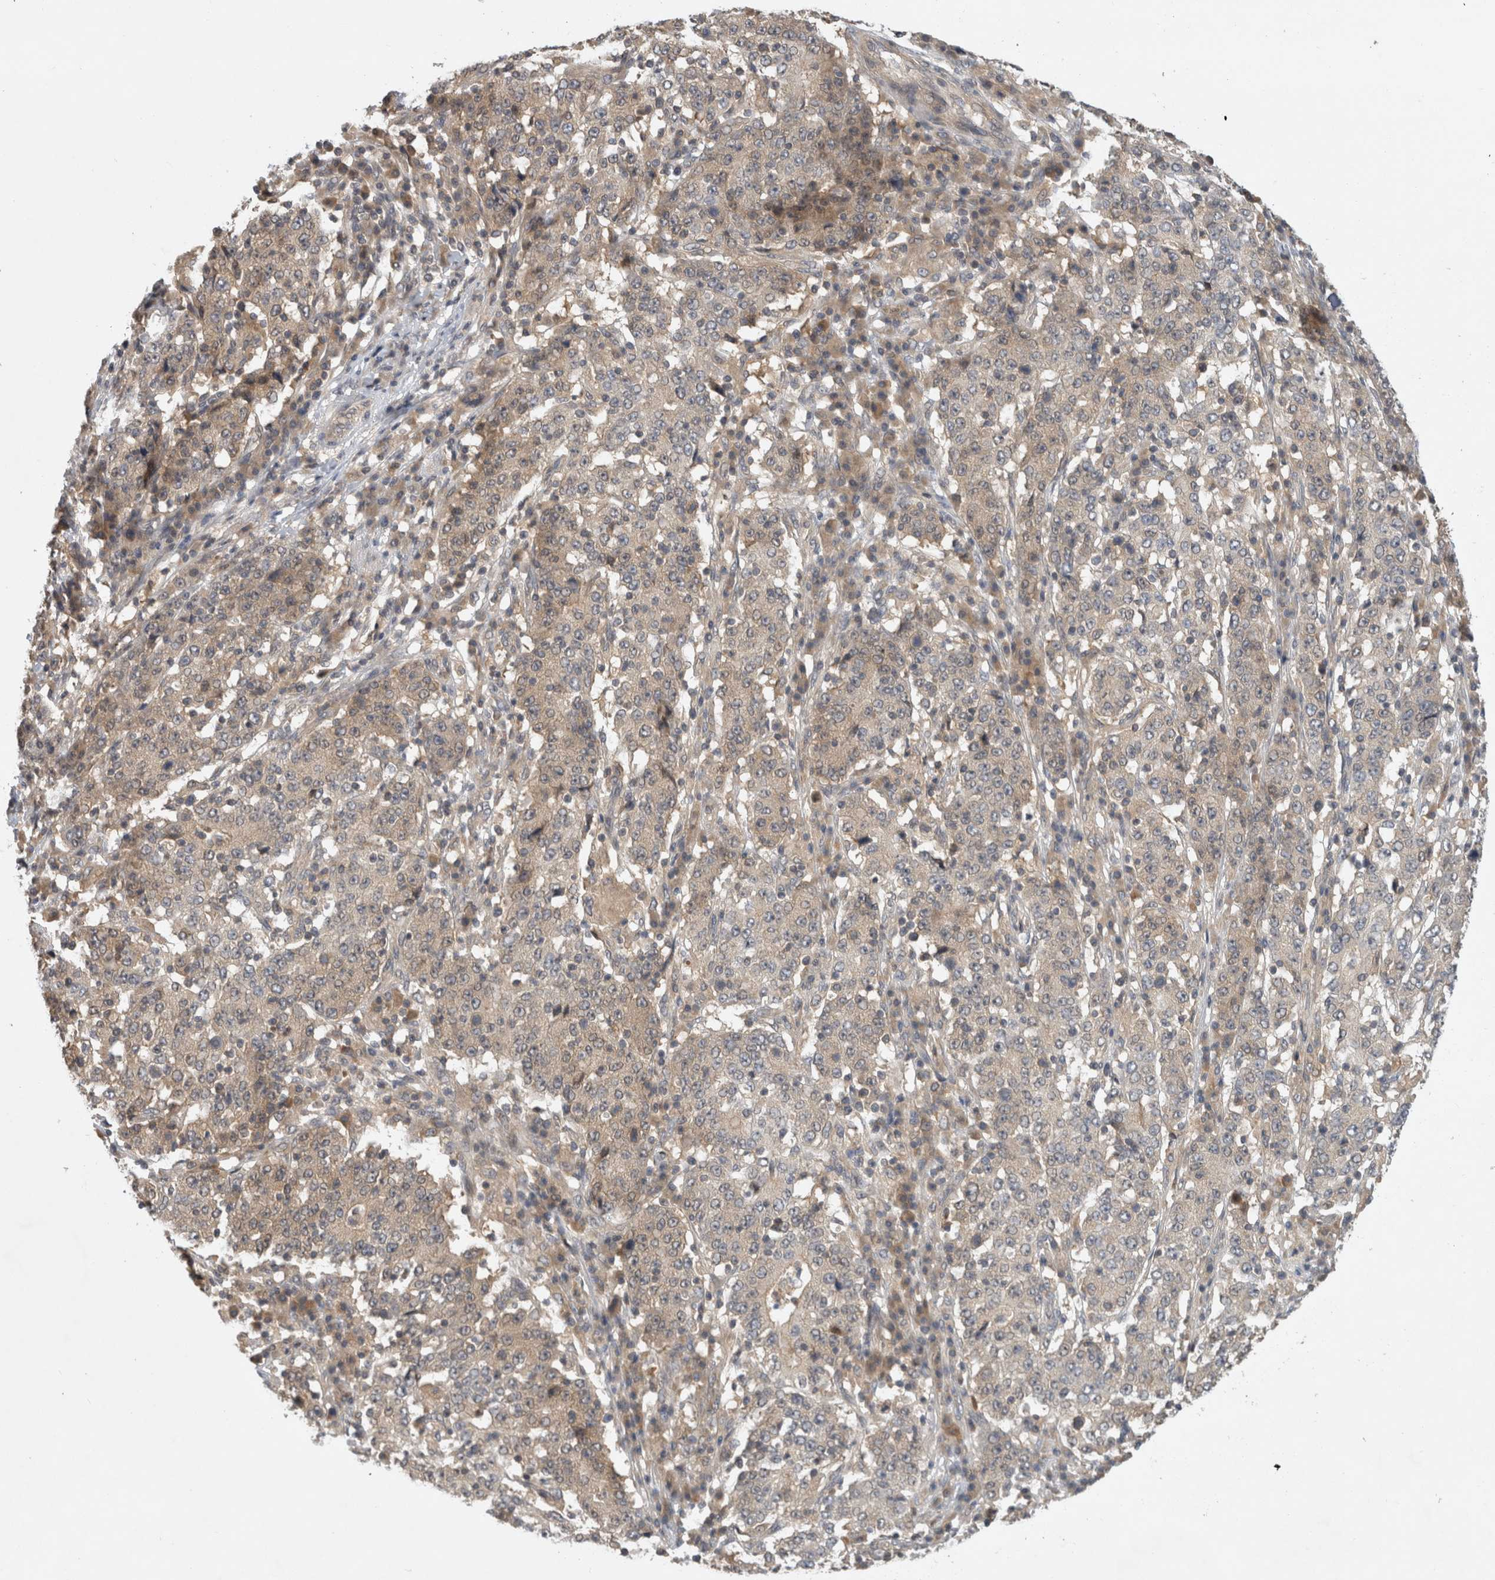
{"staining": {"intensity": "weak", "quantity": "25%-75%", "location": "cytoplasmic/membranous"}, "tissue": "stomach cancer", "cell_type": "Tumor cells", "image_type": "cancer", "snomed": [{"axis": "morphology", "description": "Adenocarcinoma, NOS"}, {"axis": "topography", "description": "Stomach"}], "caption": "An IHC image of tumor tissue is shown. Protein staining in brown labels weak cytoplasmic/membranous positivity in stomach cancer (adenocarcinoma) within tumor cells.", "gene": "AASDHPPT", "patient": {"sex": "male", "age": 59}}